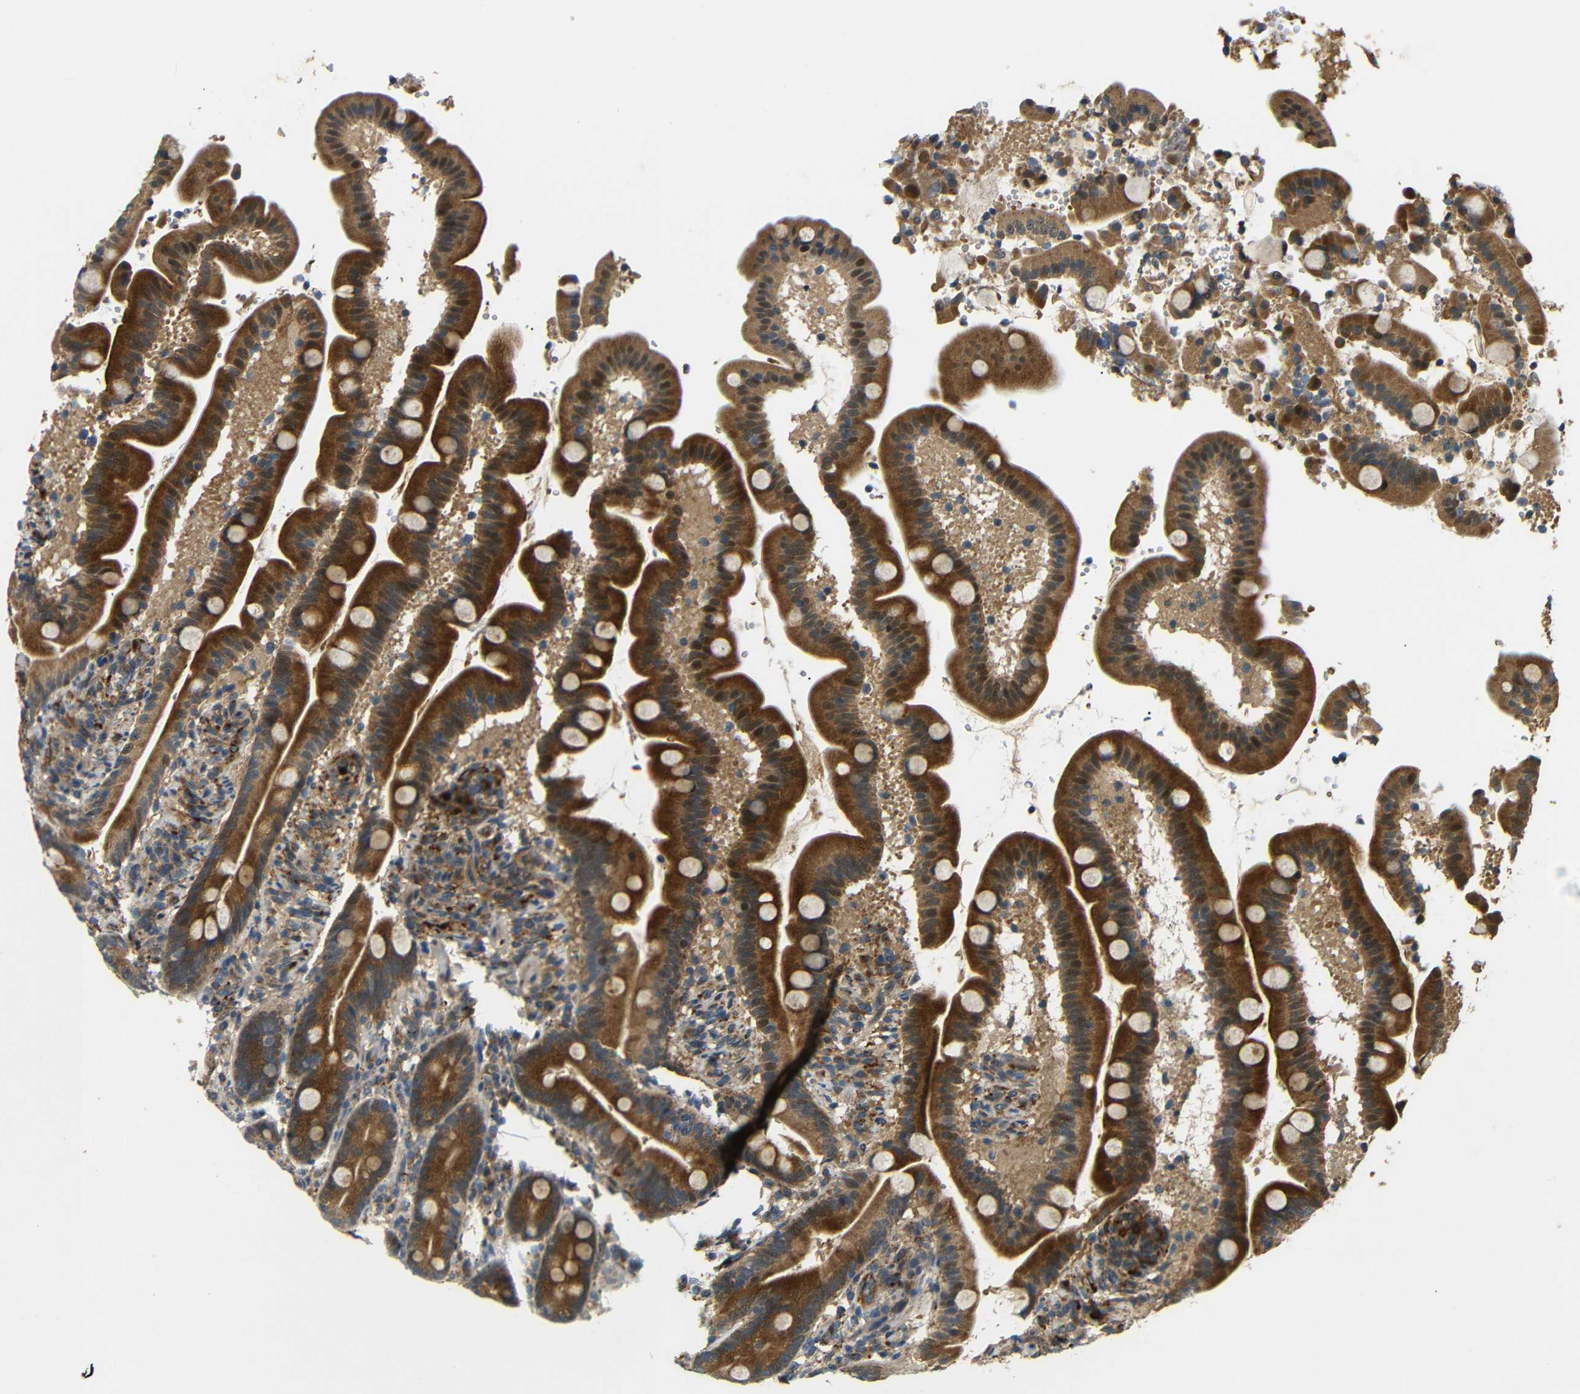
{"staining": {"intensity": "moderate", "quantity": ">75%", "location": "cytoplasmic/membranous"}, "tissue": "duodenum", "cell_type": "Glandular cells", "image_type": "normal", "snomed": [{"axis": "morphology", "description": "Normal tissue, NOS"}, {"axis": "topography", "description": "Duodenum"}], "caption": "Protein expression analysis of benign duodenum shows moderate cytoplasmic/membranous expression in about >75% of glandular cells.", "gene": "ATP7A", "patient": {"sex": "male", "age": 54}}